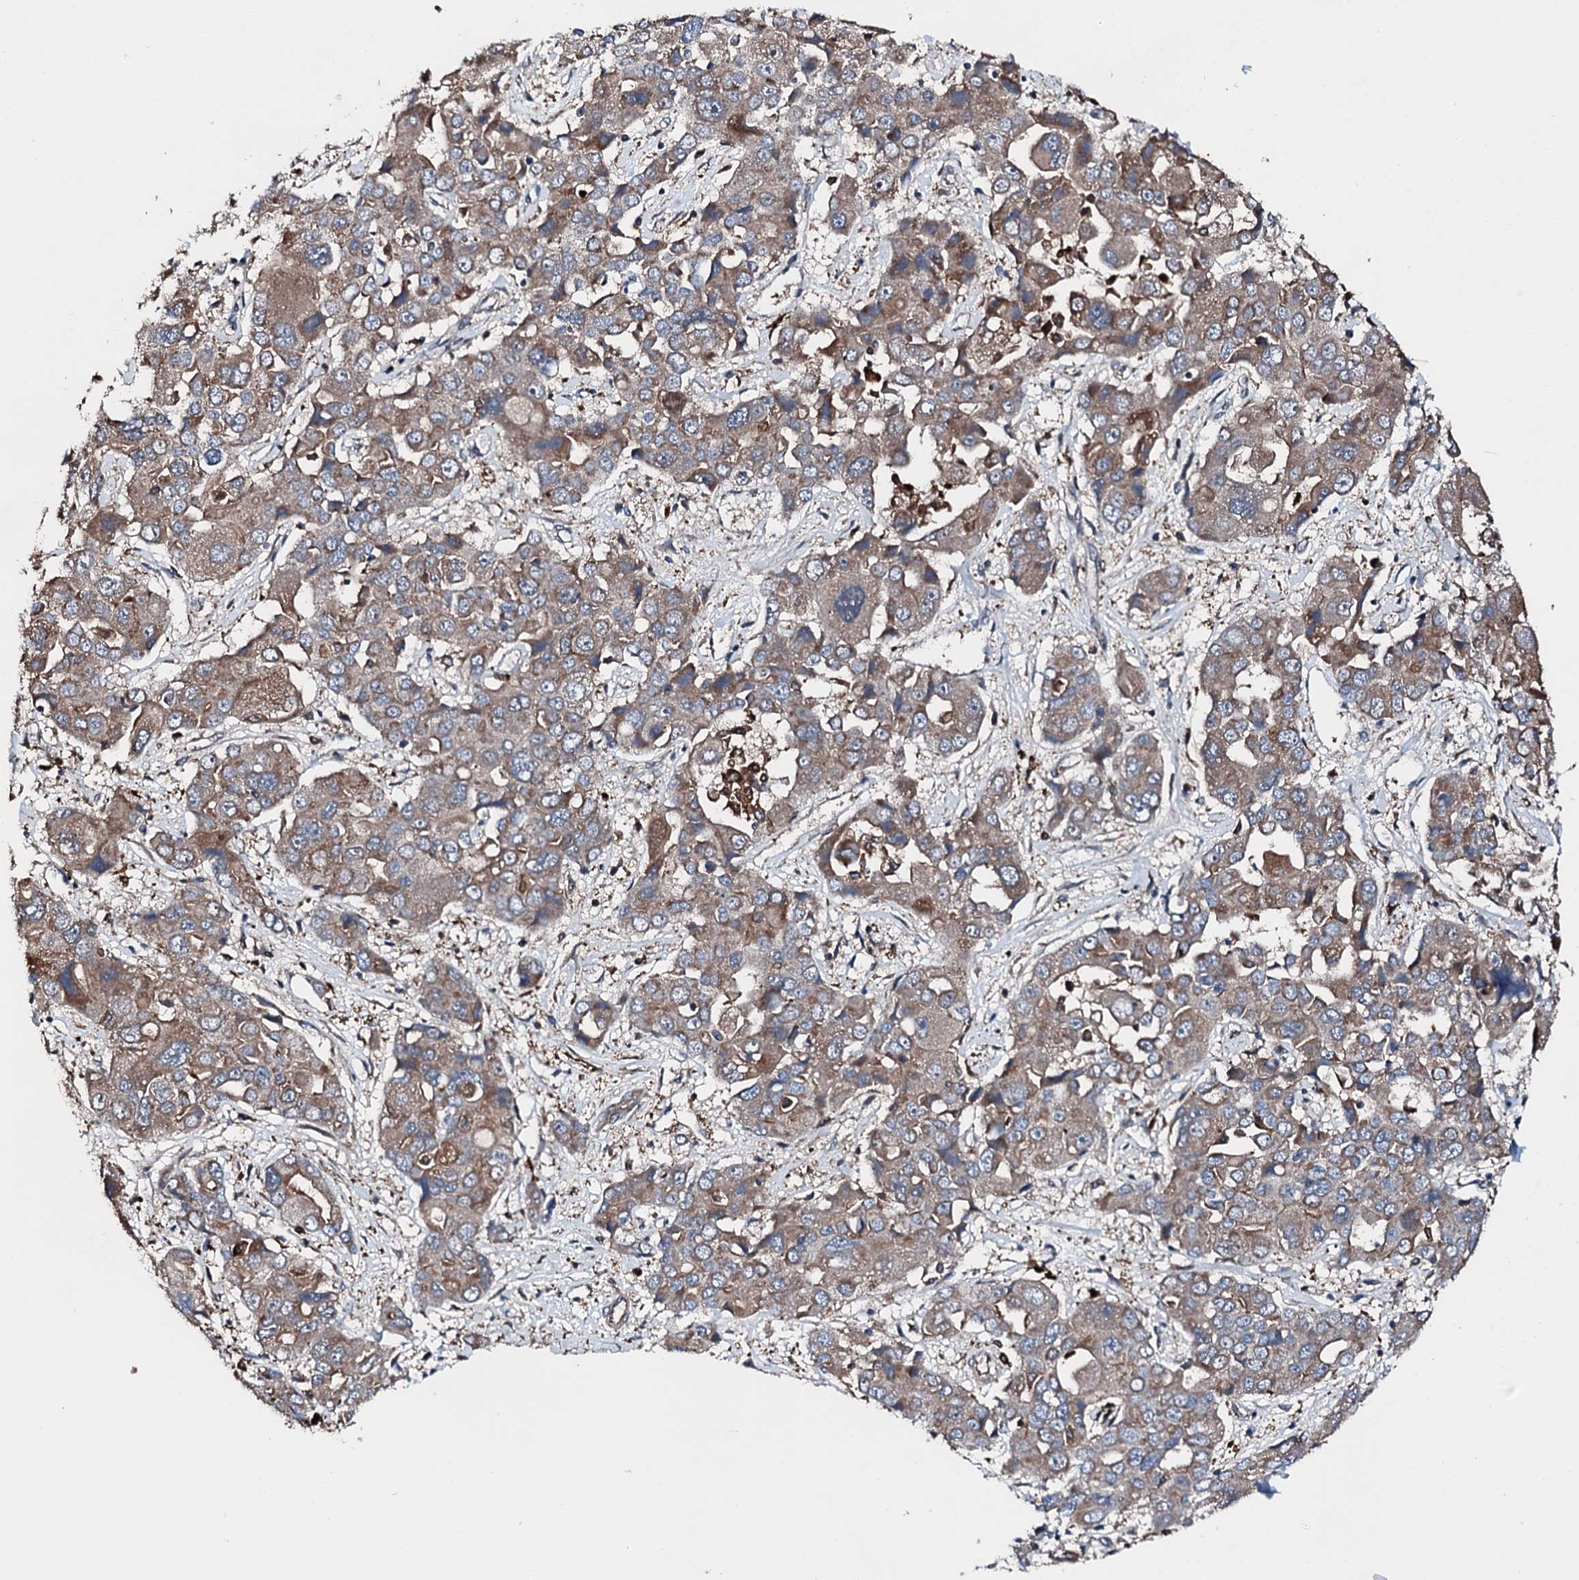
{"staining": {"intensity": "weak", "quantity": ">75%", "location": "cytoplasmic/membranous"}, "tissue": "liver cancer", "cell_type": "Tumor cells", "image_type": "cancer", "snomed": [{"axis": "morphology", "description": "Cholangiocarcinoma"}, {"axis": "topography", "description": "Liver"}], "caption": "Weak cytoplasmic/membranous staining for a protein is seen in about >75% of tumor cells of liver cancer (cholangiocarcinoma) using IHC.", "gene": "FGD4", "patient": {"sex": "male", "age": 67}}